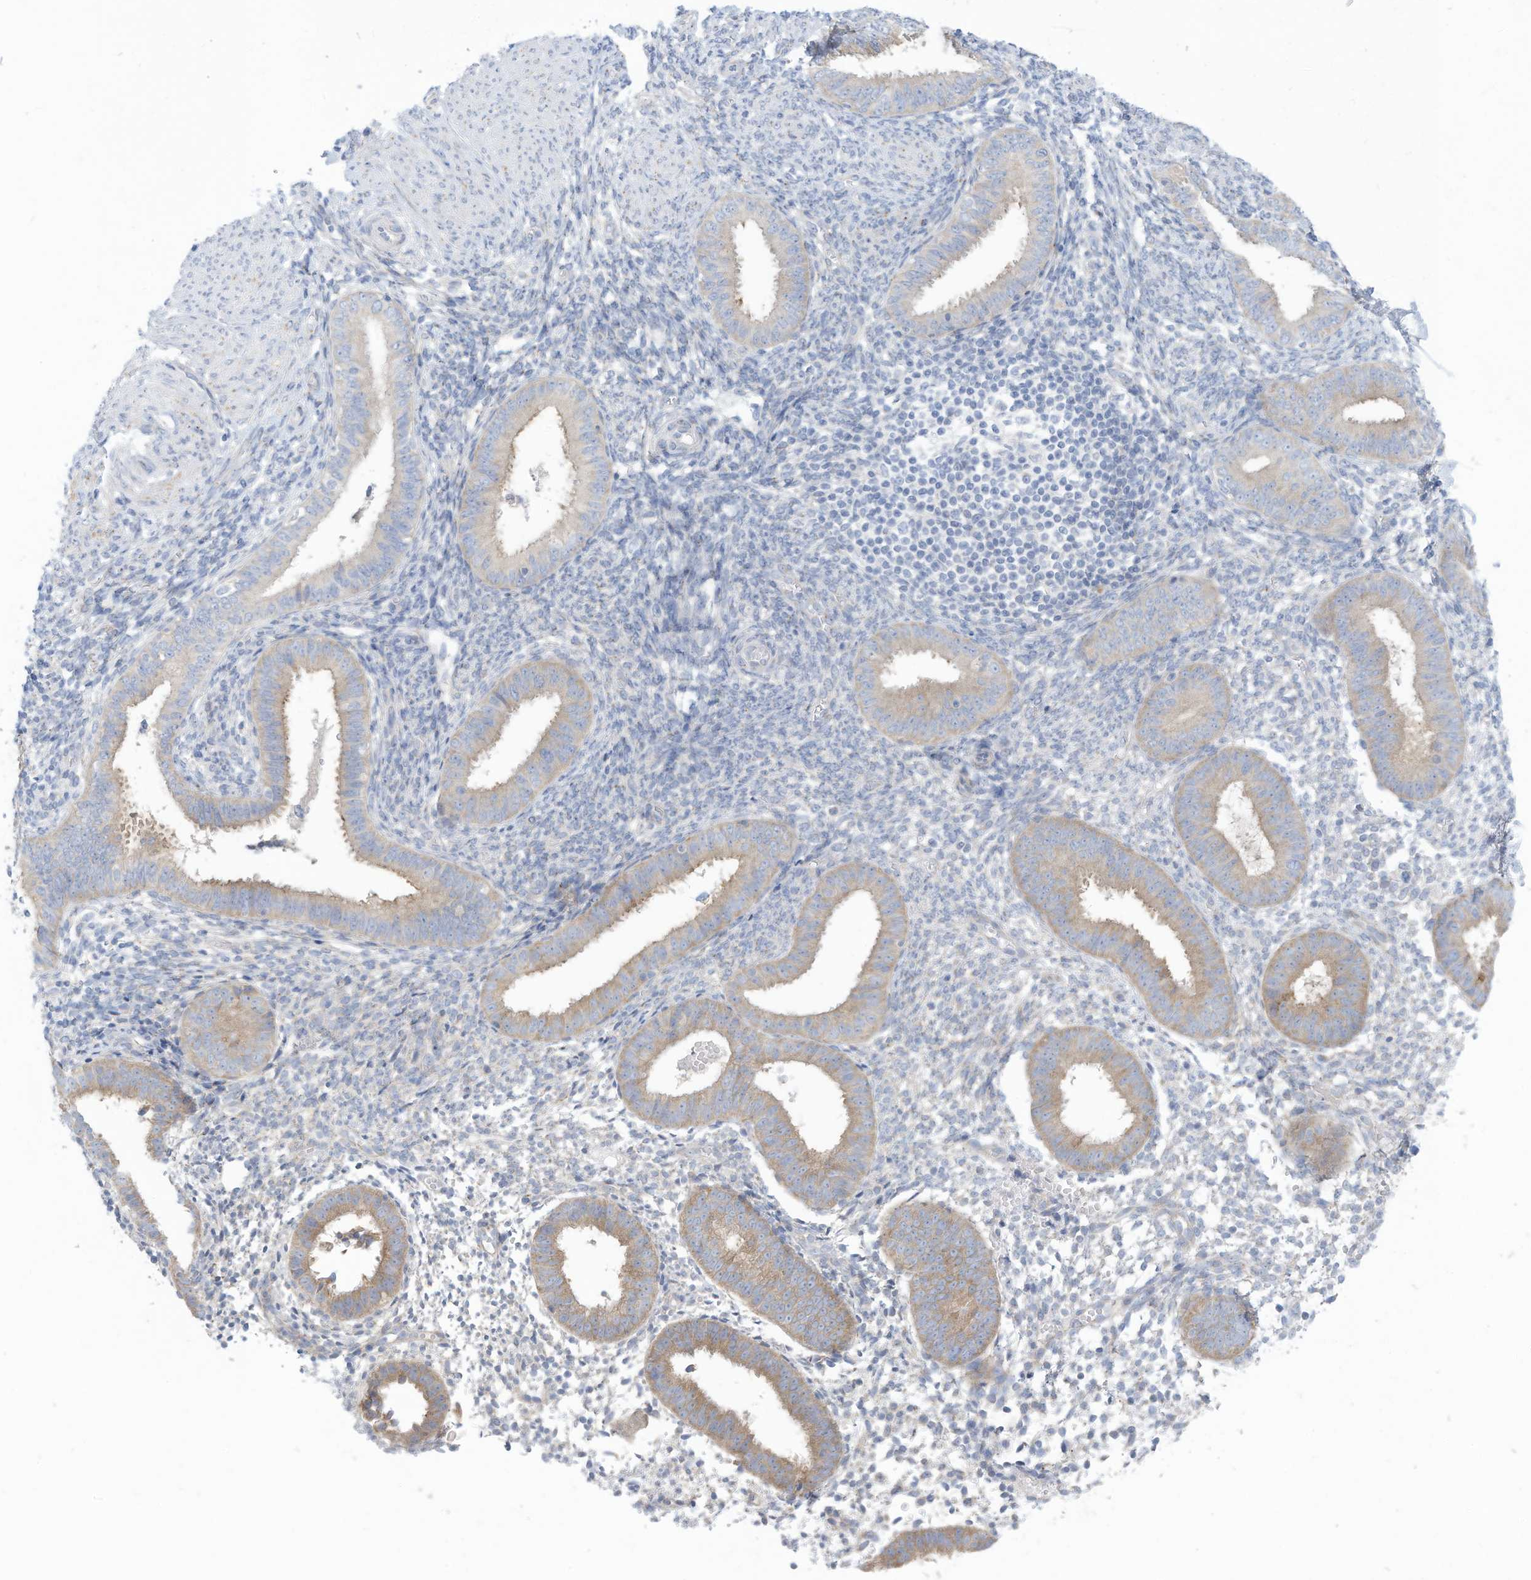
{"staining": {"intensity": "negative", "quantity": "none", "location": "none"}, "tissue": "endometrium", "cell_type": "Cells in endometrial stroma", "image_type": "normal", "snomed": [{"axis": "morphology", "description": "Normal tissue, NOS"}, {"axis": "topography", "description": "Uterus"}, {"axis": "topography", "description": "Endometrium"}], "caption": "The immunohistochemistry image has no significant positivity in cells in endometrial stroma of endometrium. (DAB (3,3'-diaminobenzidine) immunohistochemistry (IHC), high magnification).", "gene": "TRMT2B", "patient": {"sex": "female", "age": 48}}